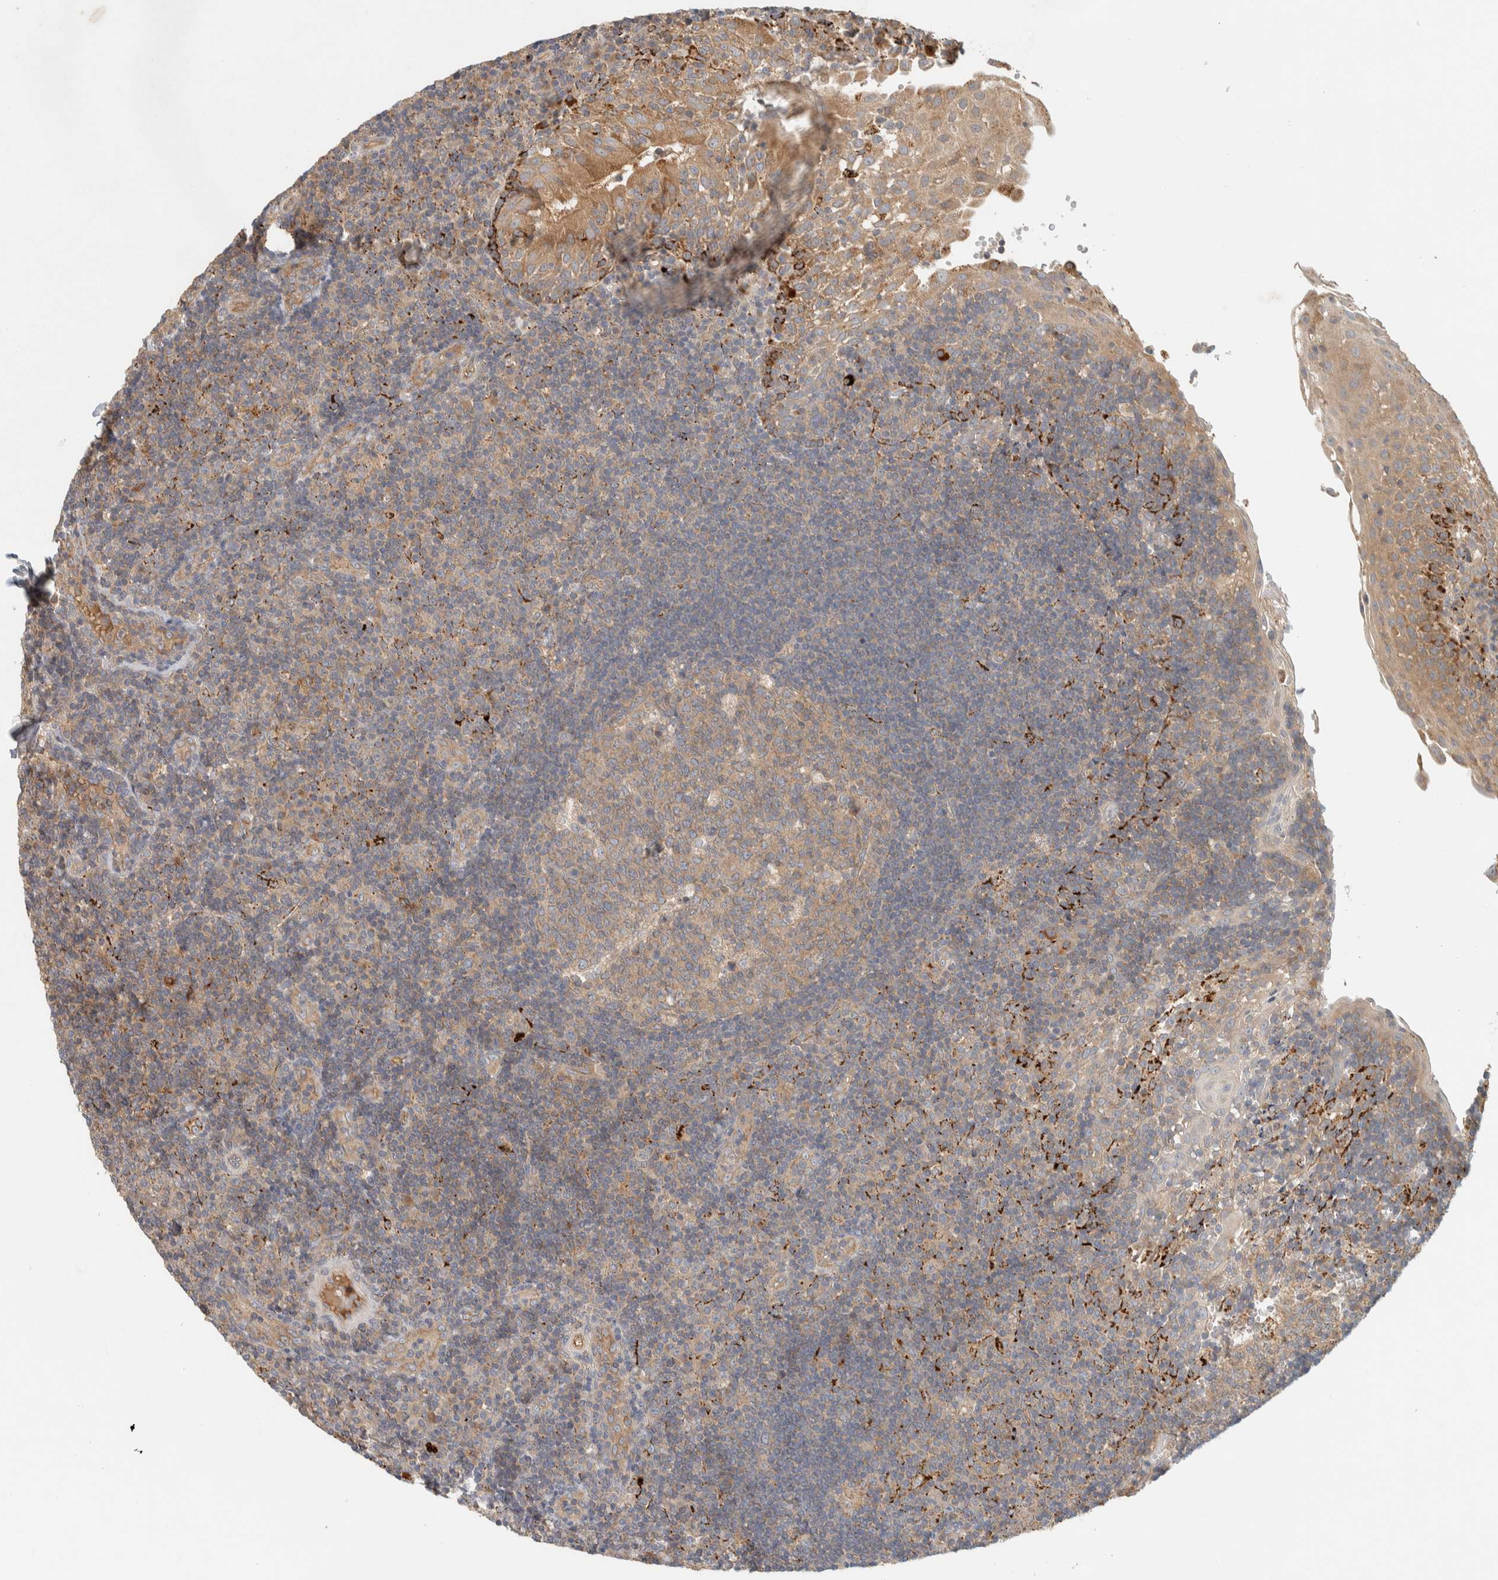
{"staining": {"intensity": "weak", "quantity": "25%-75%", "location": "cytoplasmic/membranous"}, "tissue": "tonsil", "cell_type": "Germinal center cells", "image_type": "normal", "snomed": [{"axis": "morphology", "description": "Normal tissue, NOS"}, {"axis": "topography", "description": "Tonsil"}], "caption": "Tonsil stained with DAB IHC shows low levels of weak cytoplasmic/membranous positivity in about 25%-75% of germinal center cells. (Stains: DAB (3,3'-diaminobenzidine) in brown, nuclei in blue, Microscopy: brightfield microscopy at high magnification).", "gene": "FAM167A", "patient": {"sex": "female", "age": 40}}